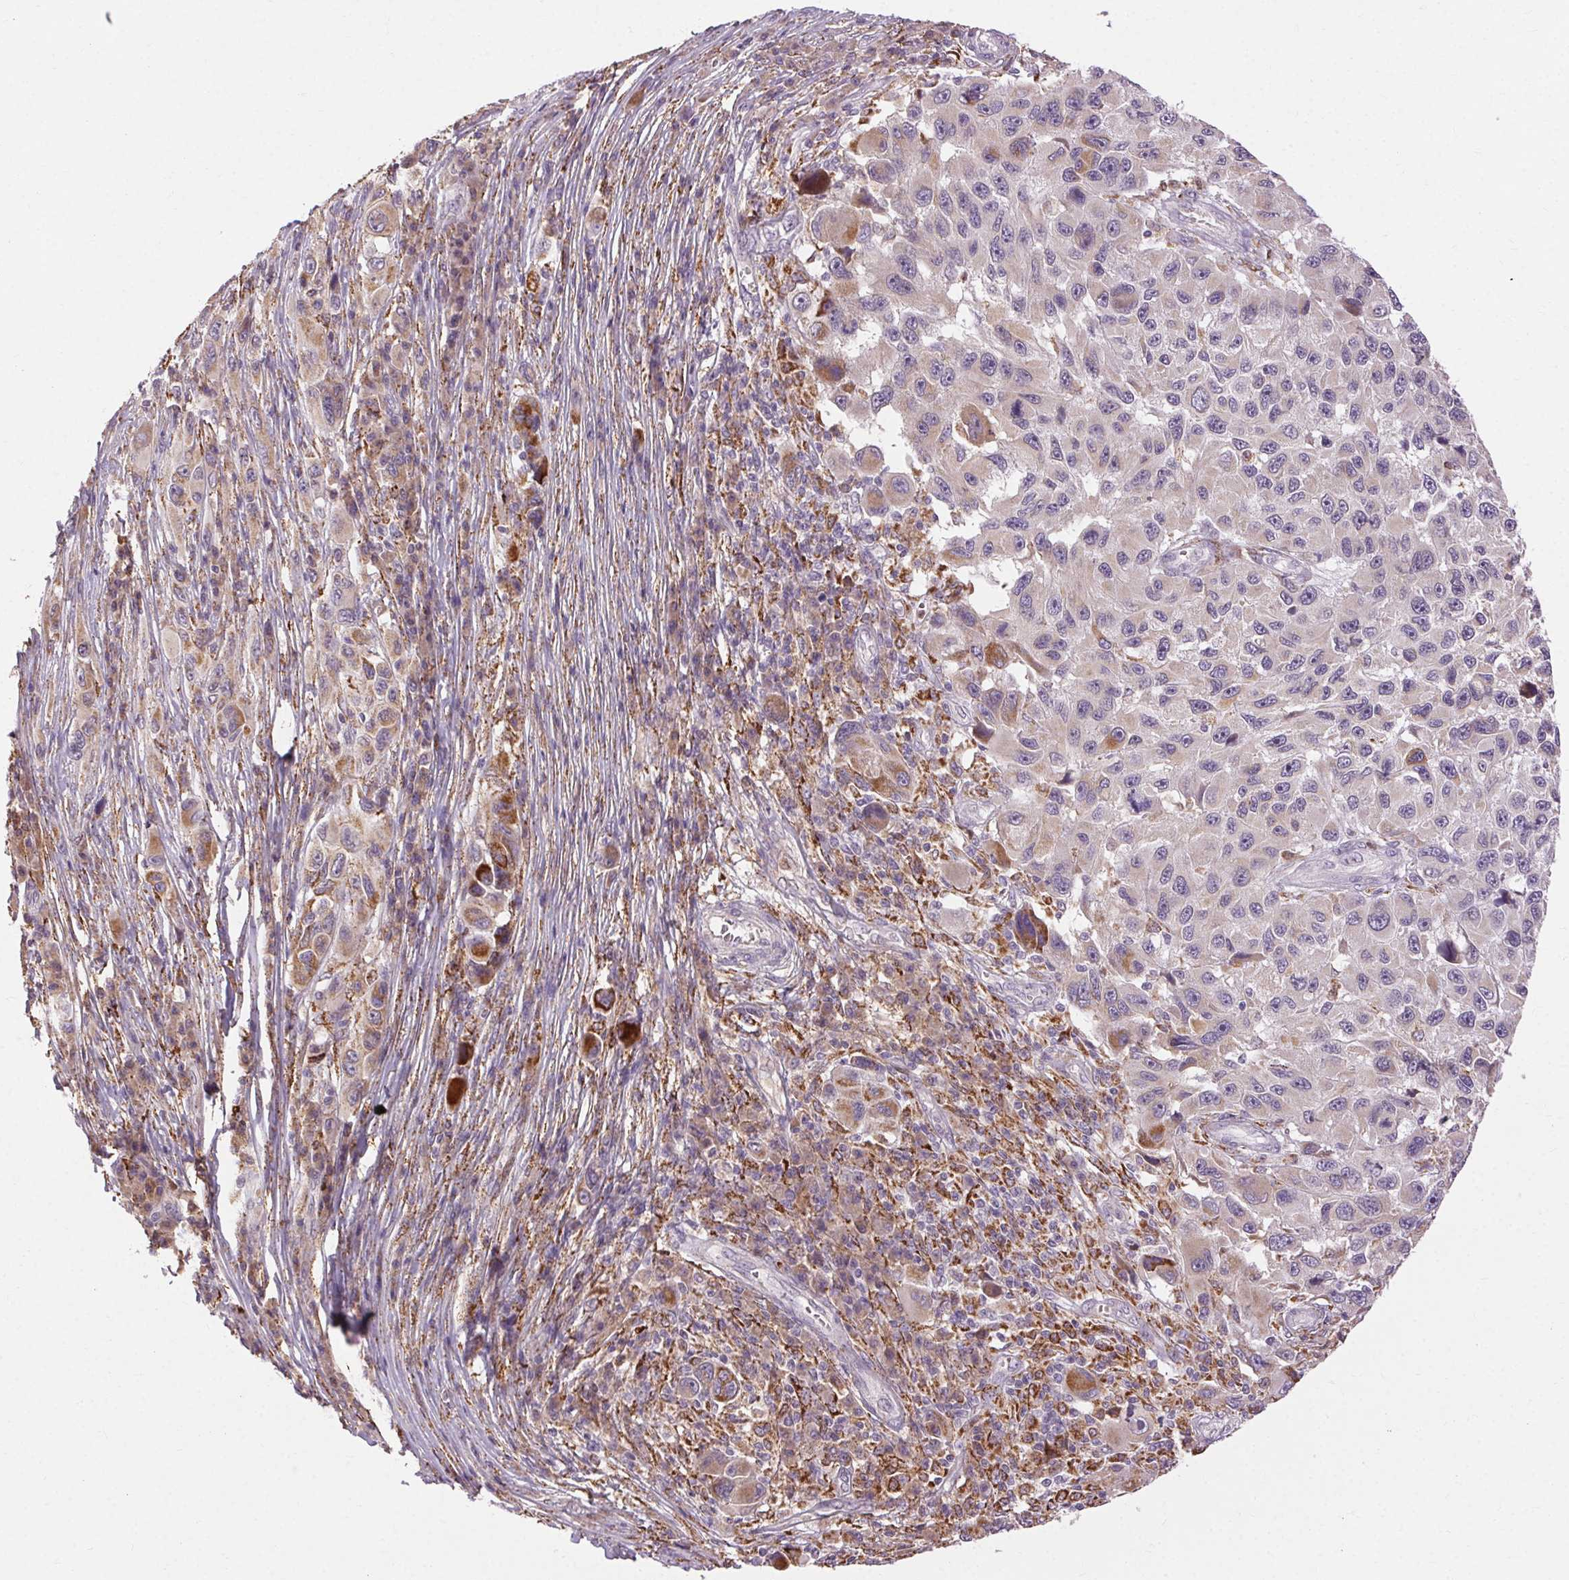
{"staining": {"intensity": "strong", "quantity": "<25%", "location": "cytoplasmic/membranous"}, "tissue": "melanoma", "cell_type": "Tumor cells", "image_type": "cancer", "snomed": [{"axis": "morphology", "description": "Malignant melanoma, NOS"}, {"axis": "topography", "description": "Skin"}], "caption": "The immunohistochemical stain highlights strong cytoplasmic/membranous staining in tumor cells of malignant melanoma tissue.", "gene": "REP15", "patient": {"sex": "male", "age": 53}}